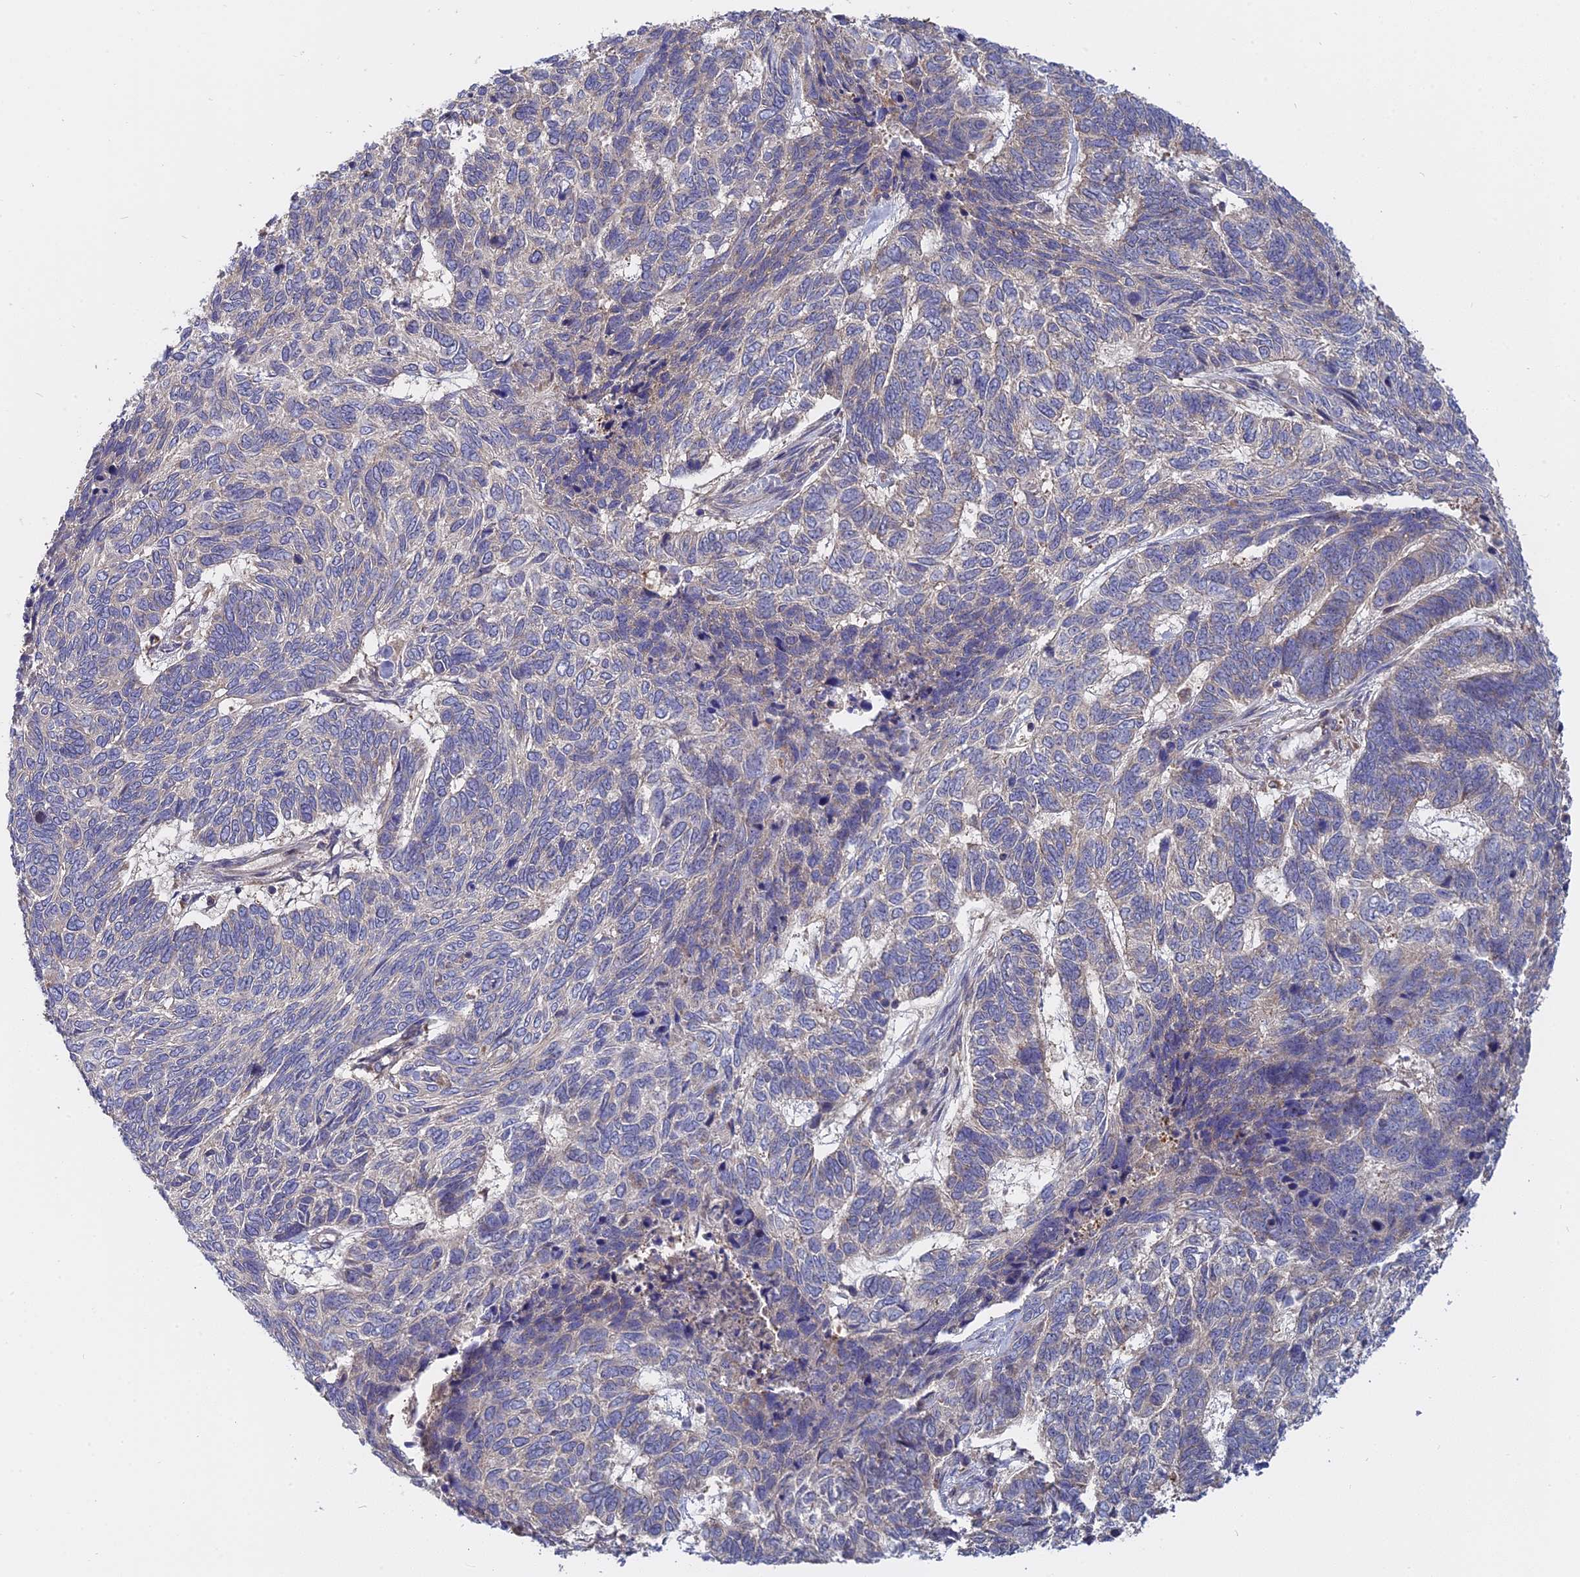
{"staining": {"intensity": "weak", "quantity": "<25%", "location": "cytoplasmic/membranous"}, "tissue": "skin cancer", "cell_type": "Tumor cells", "image_type": "cancer", "snomed": [{"axis": "morphology", "description": "Basal cell carcinoma"}, {"axis": "topography", "description": "Skin"}], "caption": "There is no significant staining in tumor cells of basal cell carcinoma (skin). (DAB IHC, high magnification).", "gene": "IL21R", "patient": {"sex": "female", "age": 65}}